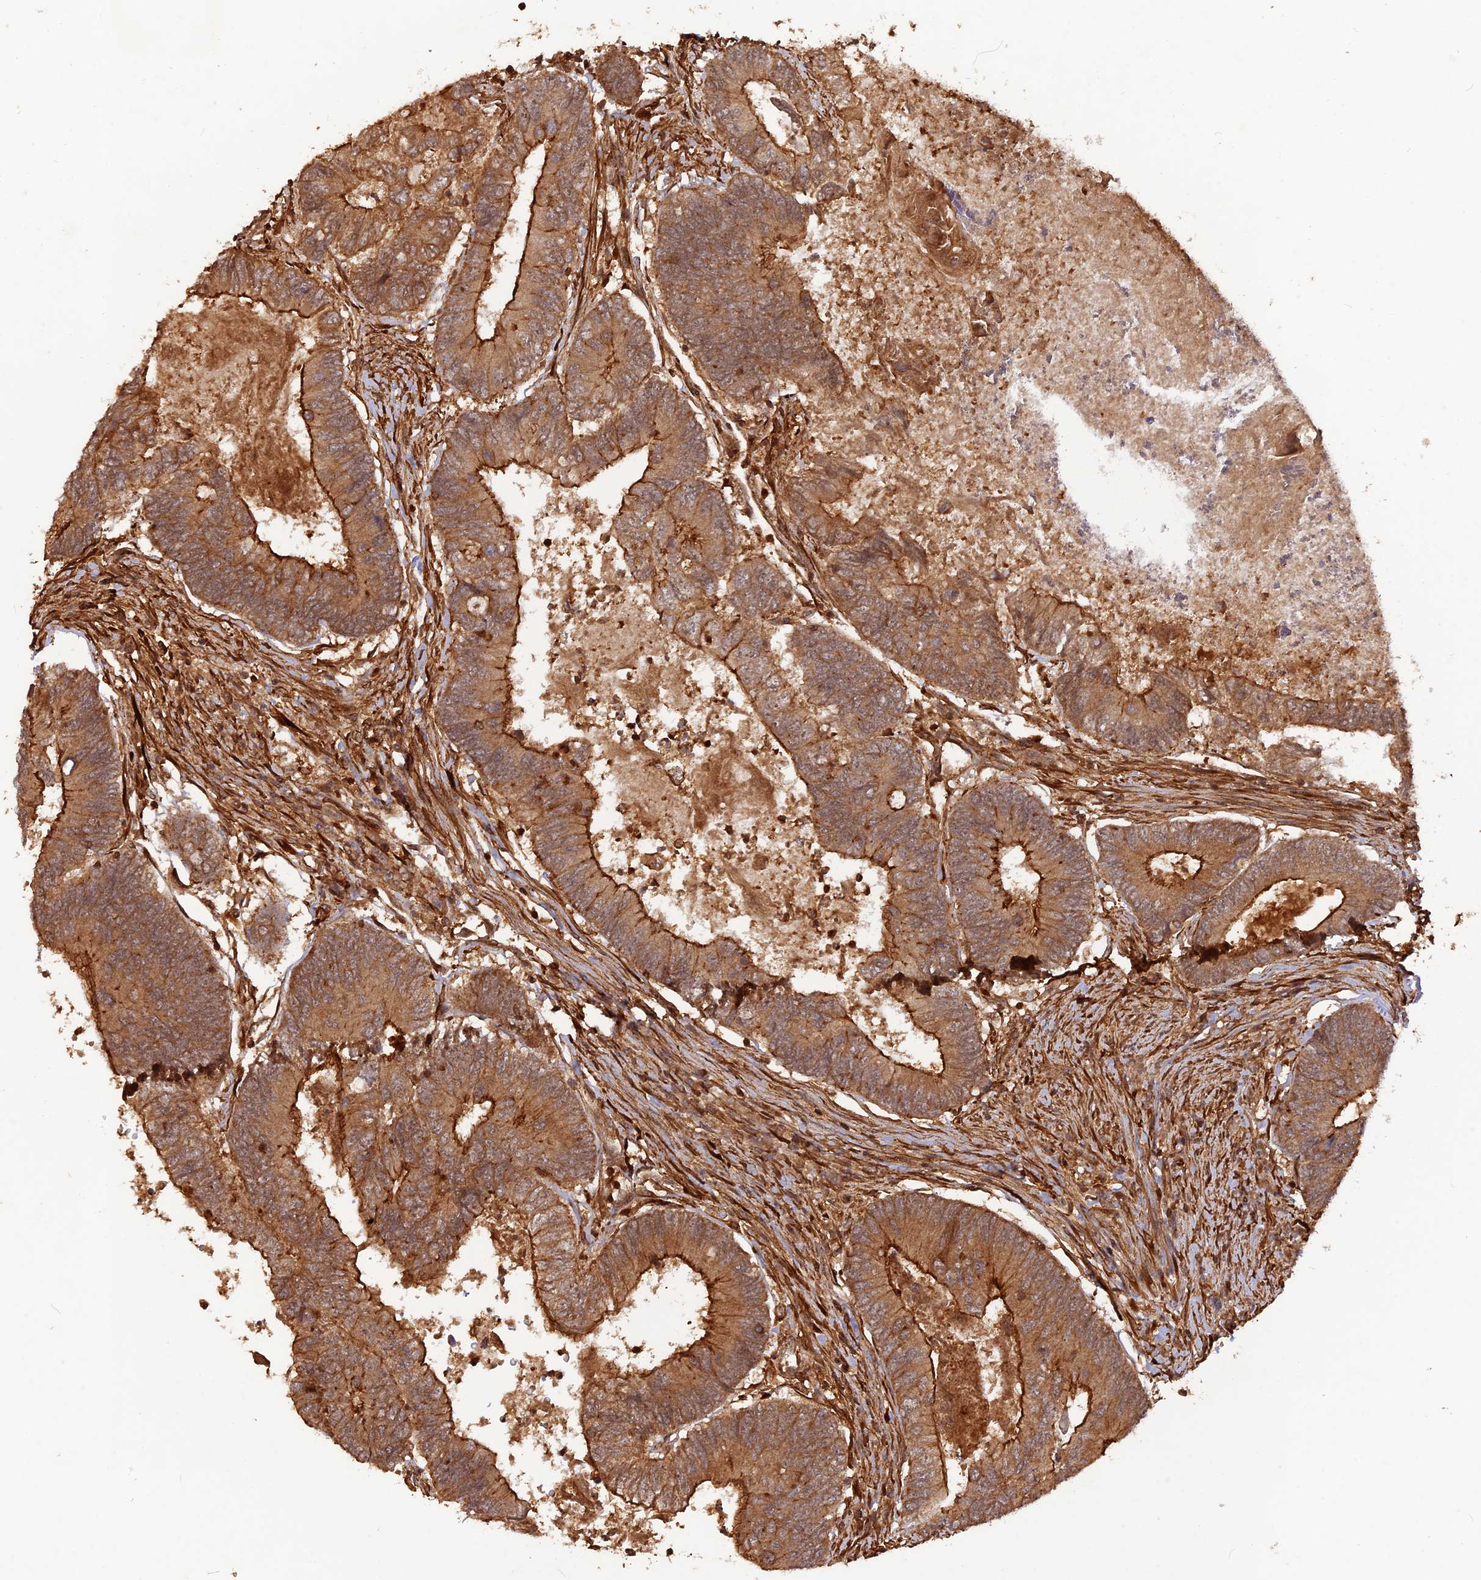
{"staining": {"intensity": "strong", "quantity": "25%-75%", "location": "cytoplasmic/membranous"}, "tissue": "colorectal cancer", "cell_type": "Tumor cells", "image_type": "cancer", "snomed": [{"axis": "morphology", "description": "Adenocarcinoma, NOS"}, {"axis": "topography", "description": "Colon"}], "caption": "An immunohistochemistry histopathology image of tumor tissue is shown. Protein staining in brown shows strong cytoplasmic/membranous positivity in colorectal adenocarcinoma within tumor cells.", "gene": "CCDC174", "patient": {"sex": "female", "age": 67}}